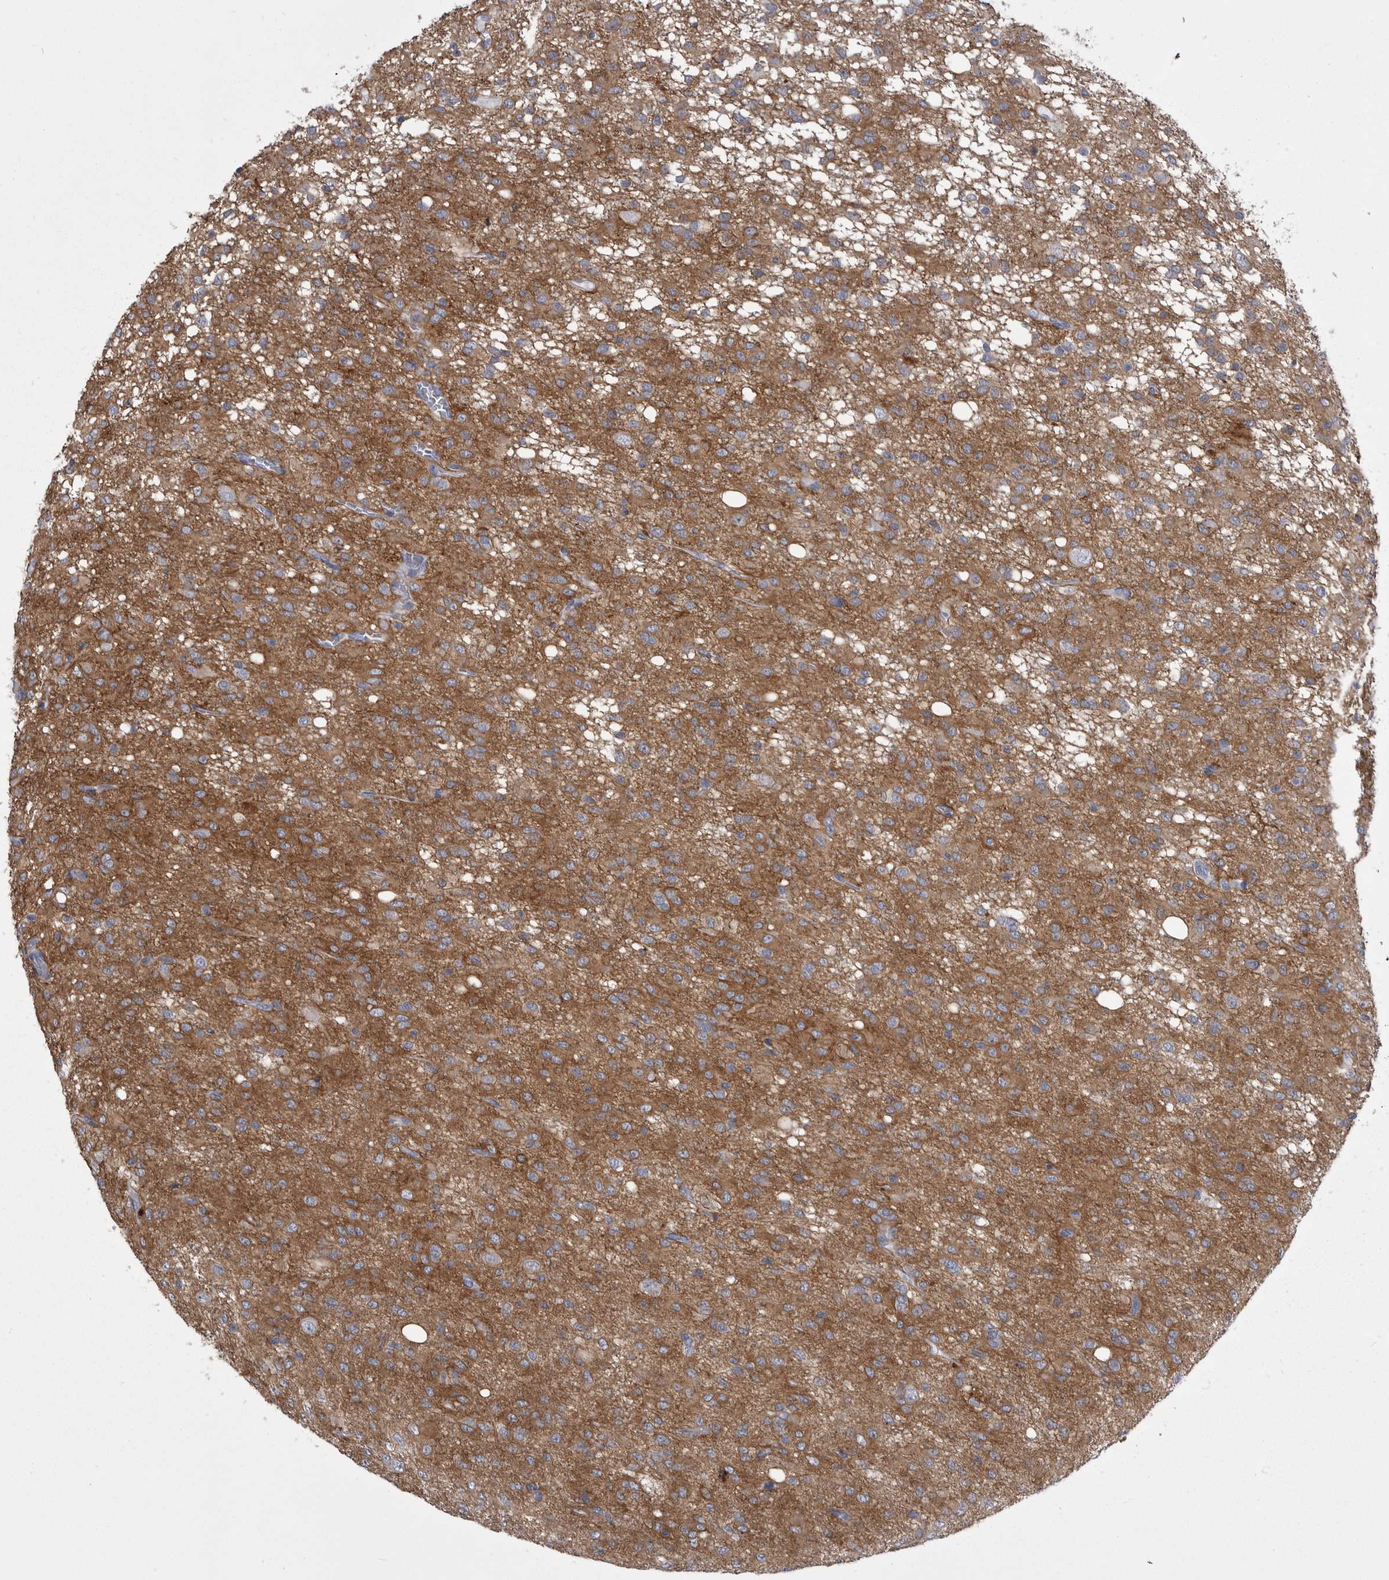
{"staining": {"intensity": "moderate", "quantity": ">75%", "location": "cytoplasmic/membranous"}, "tissue": "glioma", "cell_type": "Tumor cells", "image_type": "cancer", "snomed": [{"axis": "morphology", "description": "Glioma, malignant, High grade"}, {"axis": "topography", "description": "Brain"}], "caption": "Moderate cytoplasmic/membranous expression is seen in about >75% of tumor cells in glioma. Using DAB (brown) and hematoxylin (blue) stains, captured at high magnification using brightfield microscopy.", "gene": "ANK2", "patient": {"sex": "female", "age": 59}}